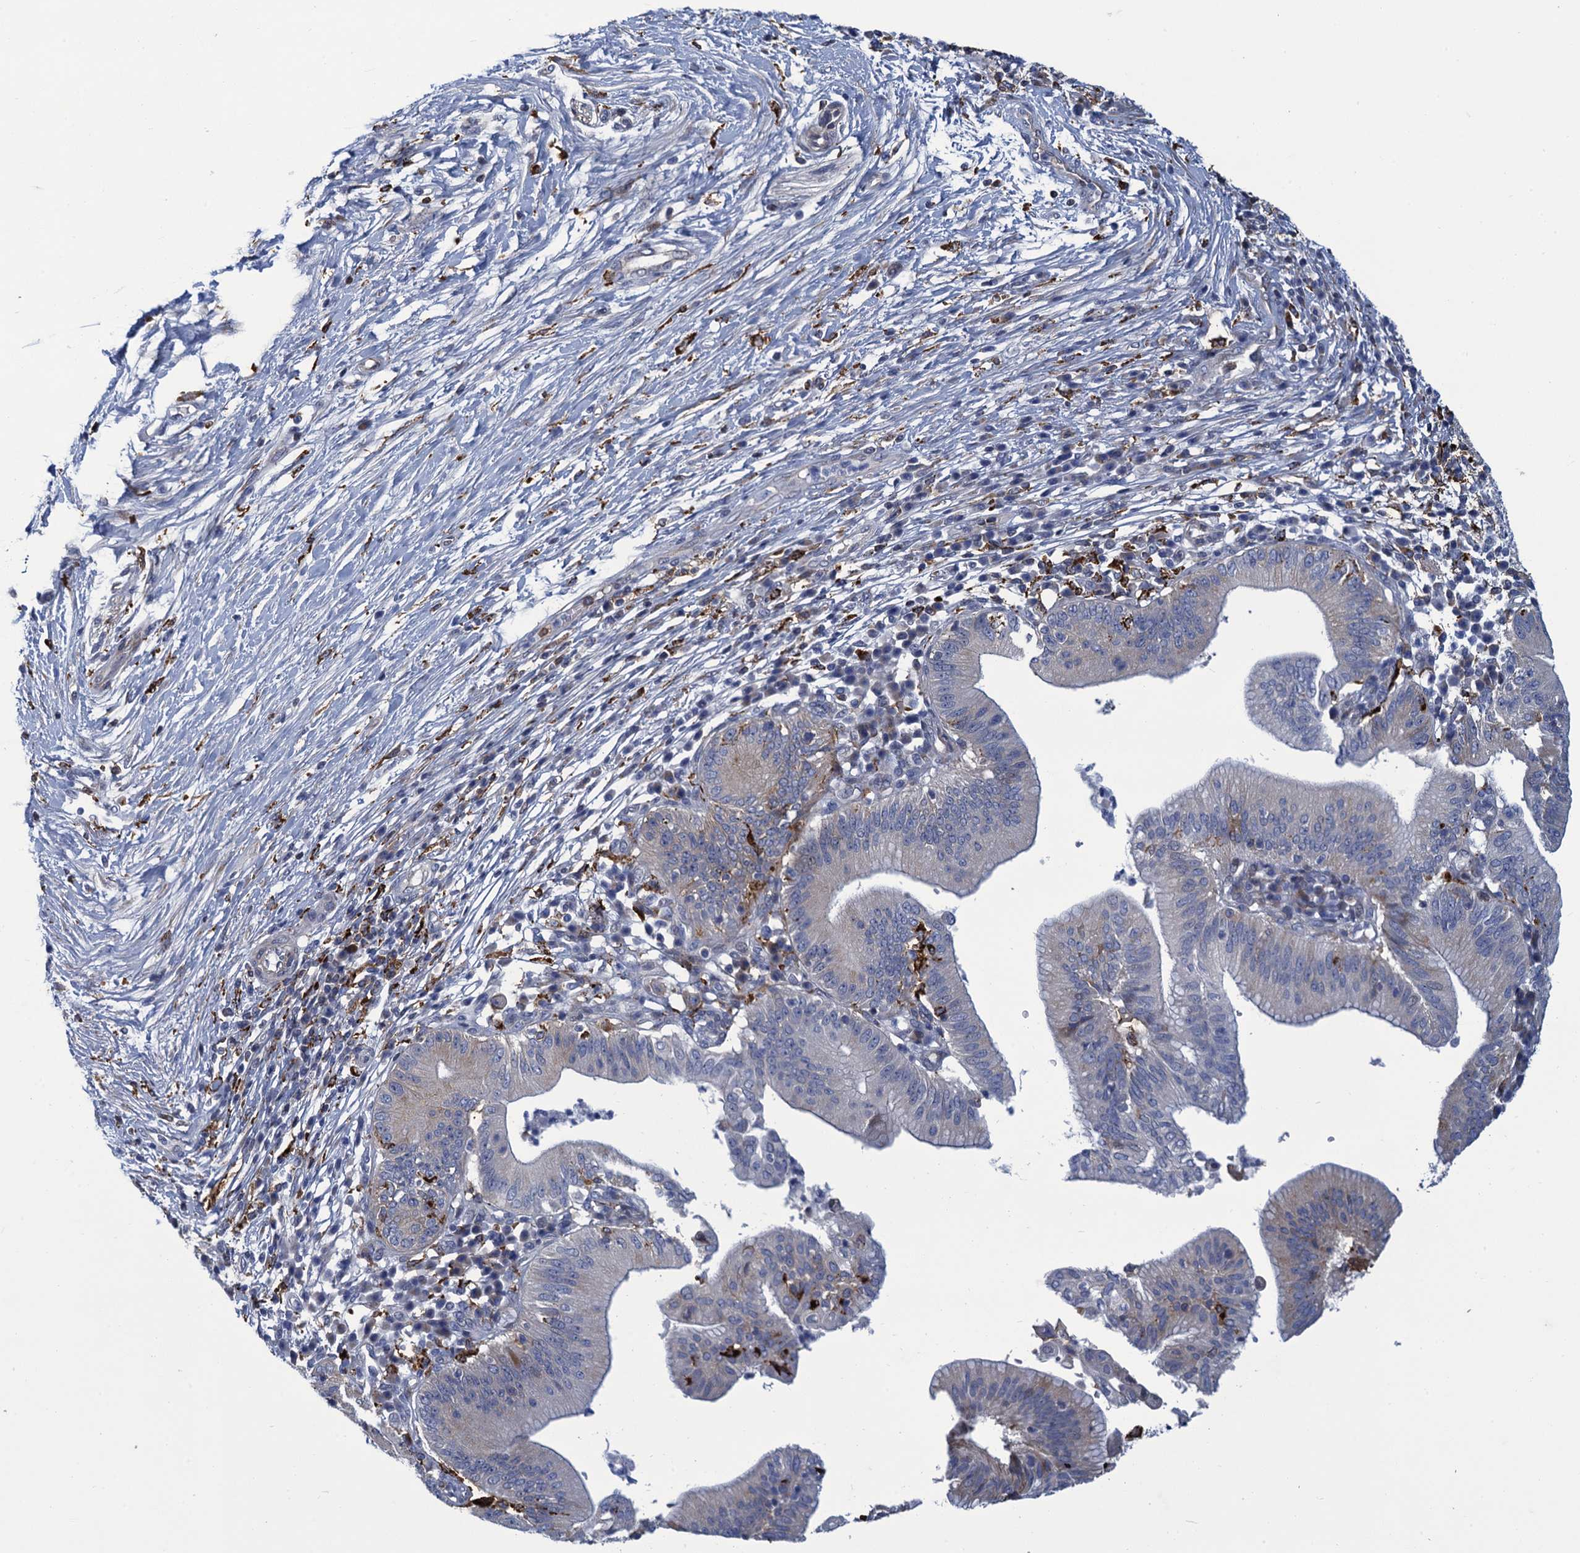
{"staining": {"intensity": "negative", "quantity": "none", "location": "none"}, "tissue": "pancreatic cancer", "cell_type": "Tumor cells", "image_type": "cancer", "snomed": [{"axis": "morphology", "description": "Adenocarcinoma, NOS"}, {"axis": "topography", "description": "Pancreas"}], "caption": "The IHC image has no significant staining in tumor cells of adenocarcinoma (pancreatic) tissue.", "gene": "DNHD1", "patient": {"sex": "male", "age": 68}}